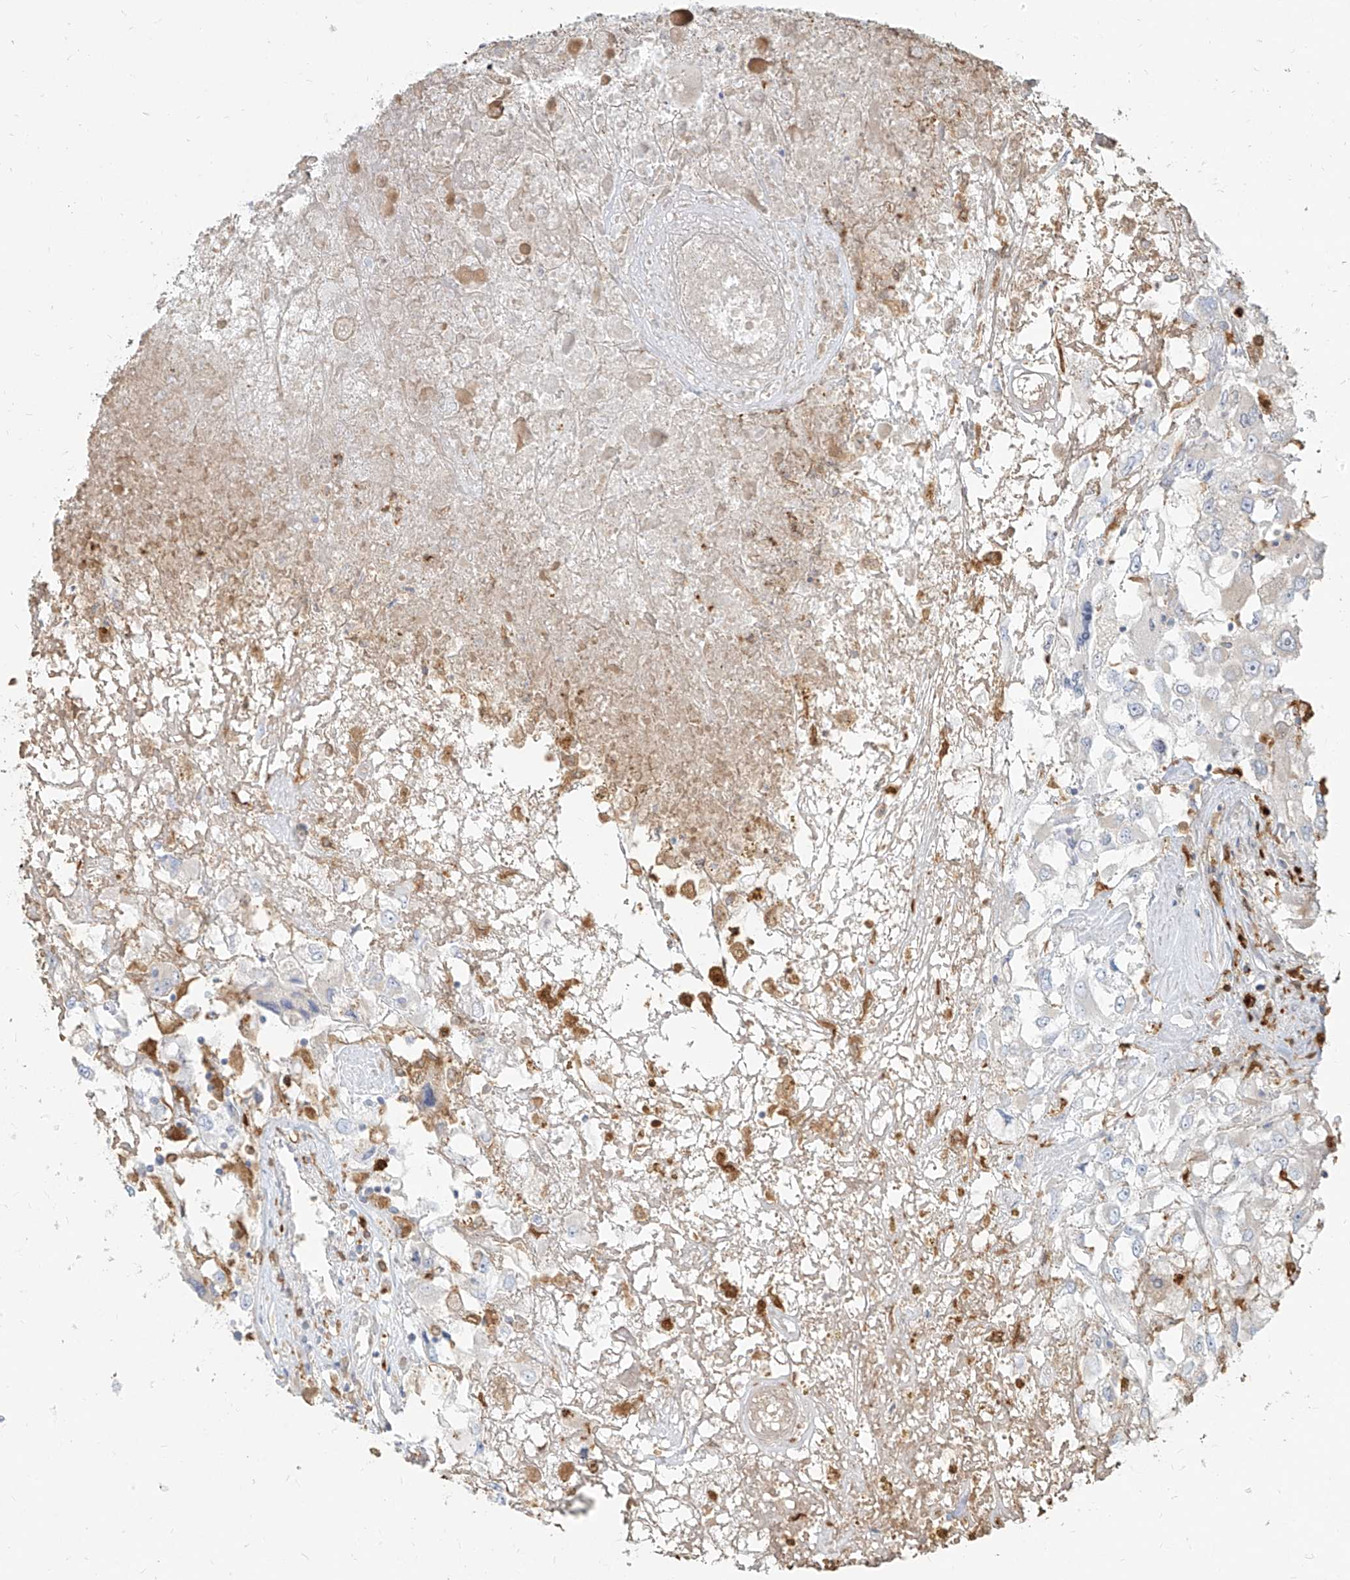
{"staining": {"intensity": "negative", "quantity": "none", "location": "none"}, "tissue": "renal cancer", "cell_type": "Tumor cells", "image_type": "cancer", "snomed": [{"axis": "morphology", "description": "Adenocarcinoma, NOS"}, {"axis": "topography", "description": "Kidney"}], "caption": "IHC micrograph of neoplastic tissue: human renal adenocarcinoma stained with DAB (3,3'-diaminobenzidine) exhibits no significant protein expression in tumor cells.", "gene": "PGD", "patient": {"sex": "female", "age": 52}}